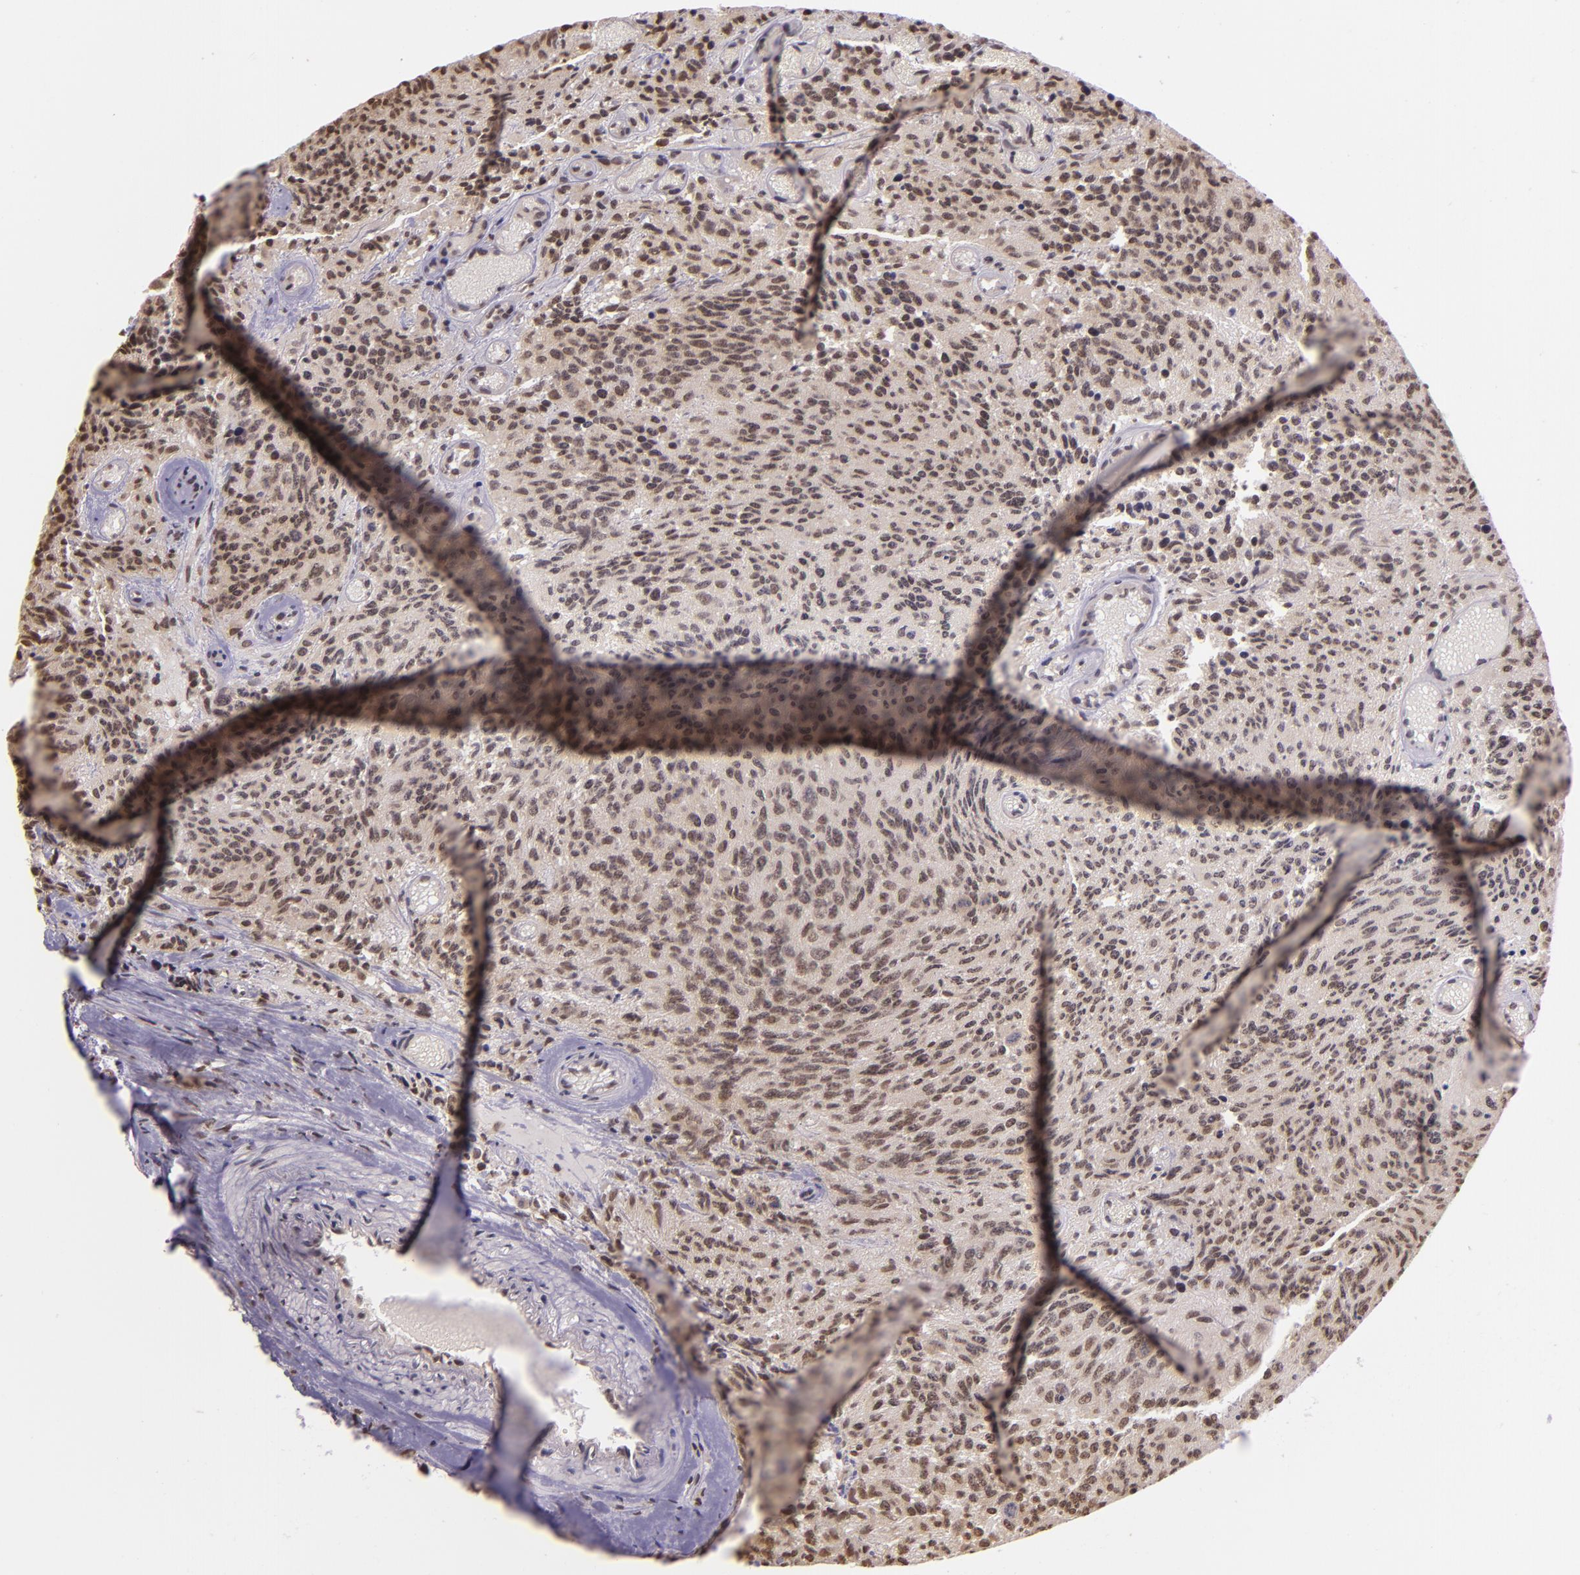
{"staining": {"intensity": "weak", "quantity": ">75%", "location": "nuclear"}, "tissue": "glioma", "cell_type": "Tumor cells", "image_type": "cancer", "snomed": [{"axis": "morphology", "description": "Glioma, malignant, High grade"}, {"axis": "topography", "description": "Brain"}], "caption": "Glioma stained for a protein shows weak nuclear positivity in tumor cells.", "gene": "USF1", "patient": {"sex": "male", "age": 36}}